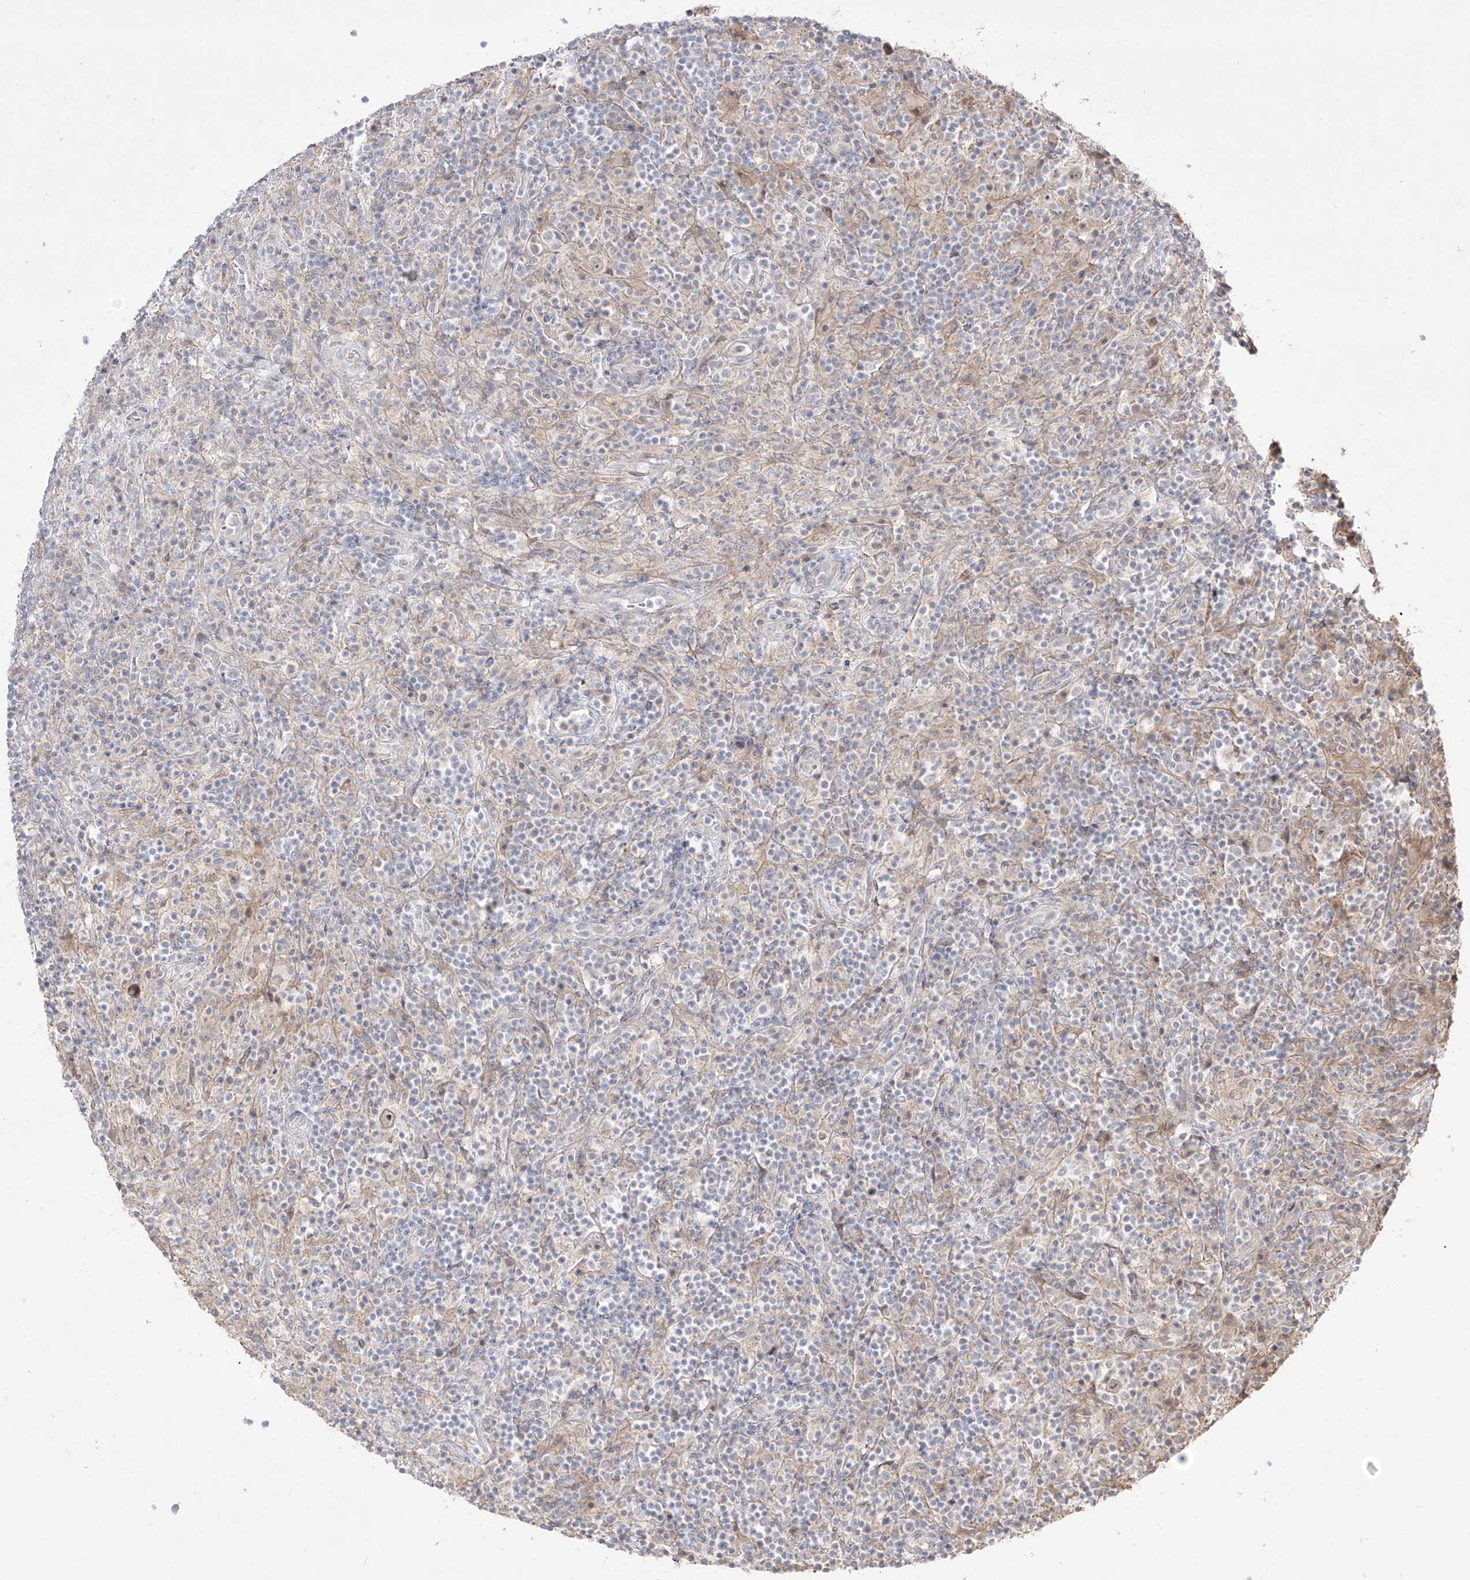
{"staining": {"intensity": "moderate", "quantity": "<25%", "location": "nuclear"}, "tissue": "lymphoma", "cell_type": "Tumor cells", "image_type": "cancer", "snomed": [{"axis": "morphology", "description": "Hodgkin's disease, NOS"}, {"axis": "topography", "description": "Lymph node"}], "caption": "Protein expression analysis of human lymphoma reveals moderate nuclear expression in about <25% of tumor cells.", "gene": "KDM1B", "patient": {"sex": "male", "age": 70}}